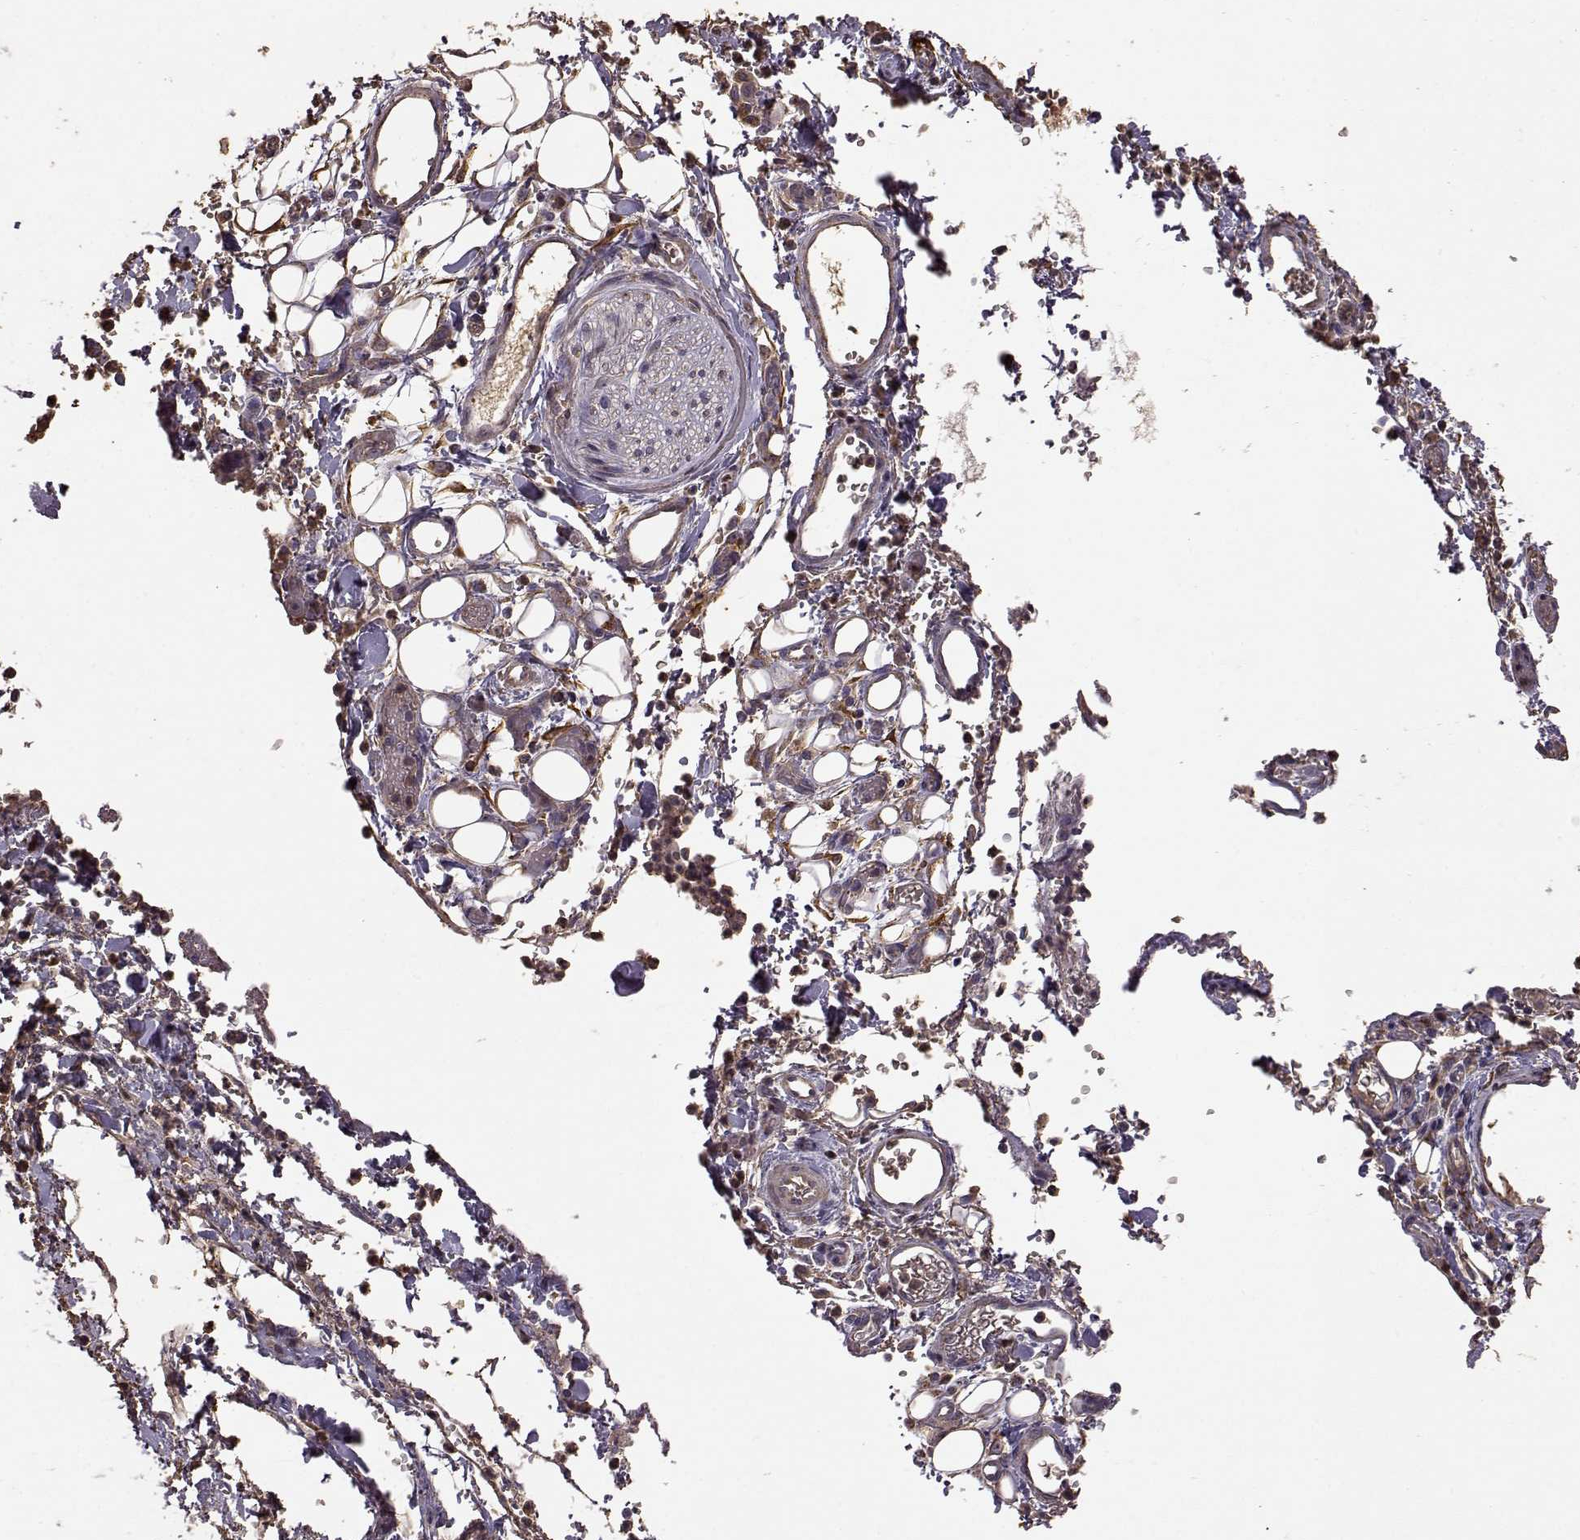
{"staining": {"intensity": "moderate", "quantity": "25%-75%", "location": "cytoplasmic/membranous"}, "tissue": "stomach cancer", "cell_type": "Tumor cells", "image_type": "cancer", "snomed": [{"axis": "morphology", "description": "Normal tissue, NOS"}, {"axis": "morphology", "description": "Adenocarcinoma, NOS"}, {"axis": "topography", "description": "Esophagus"}, {"axis": "topography", "description": "Stomach, upper"}], "caption": "Protein analysis of stomach cancer (adenocarcinoma) tissue demonstrates moderate cytoplasmic/membranous staining in about 25%-75% of tumor cells.", "gene": "PTGES2", "patient": {"sex": "male", "age": 74}}